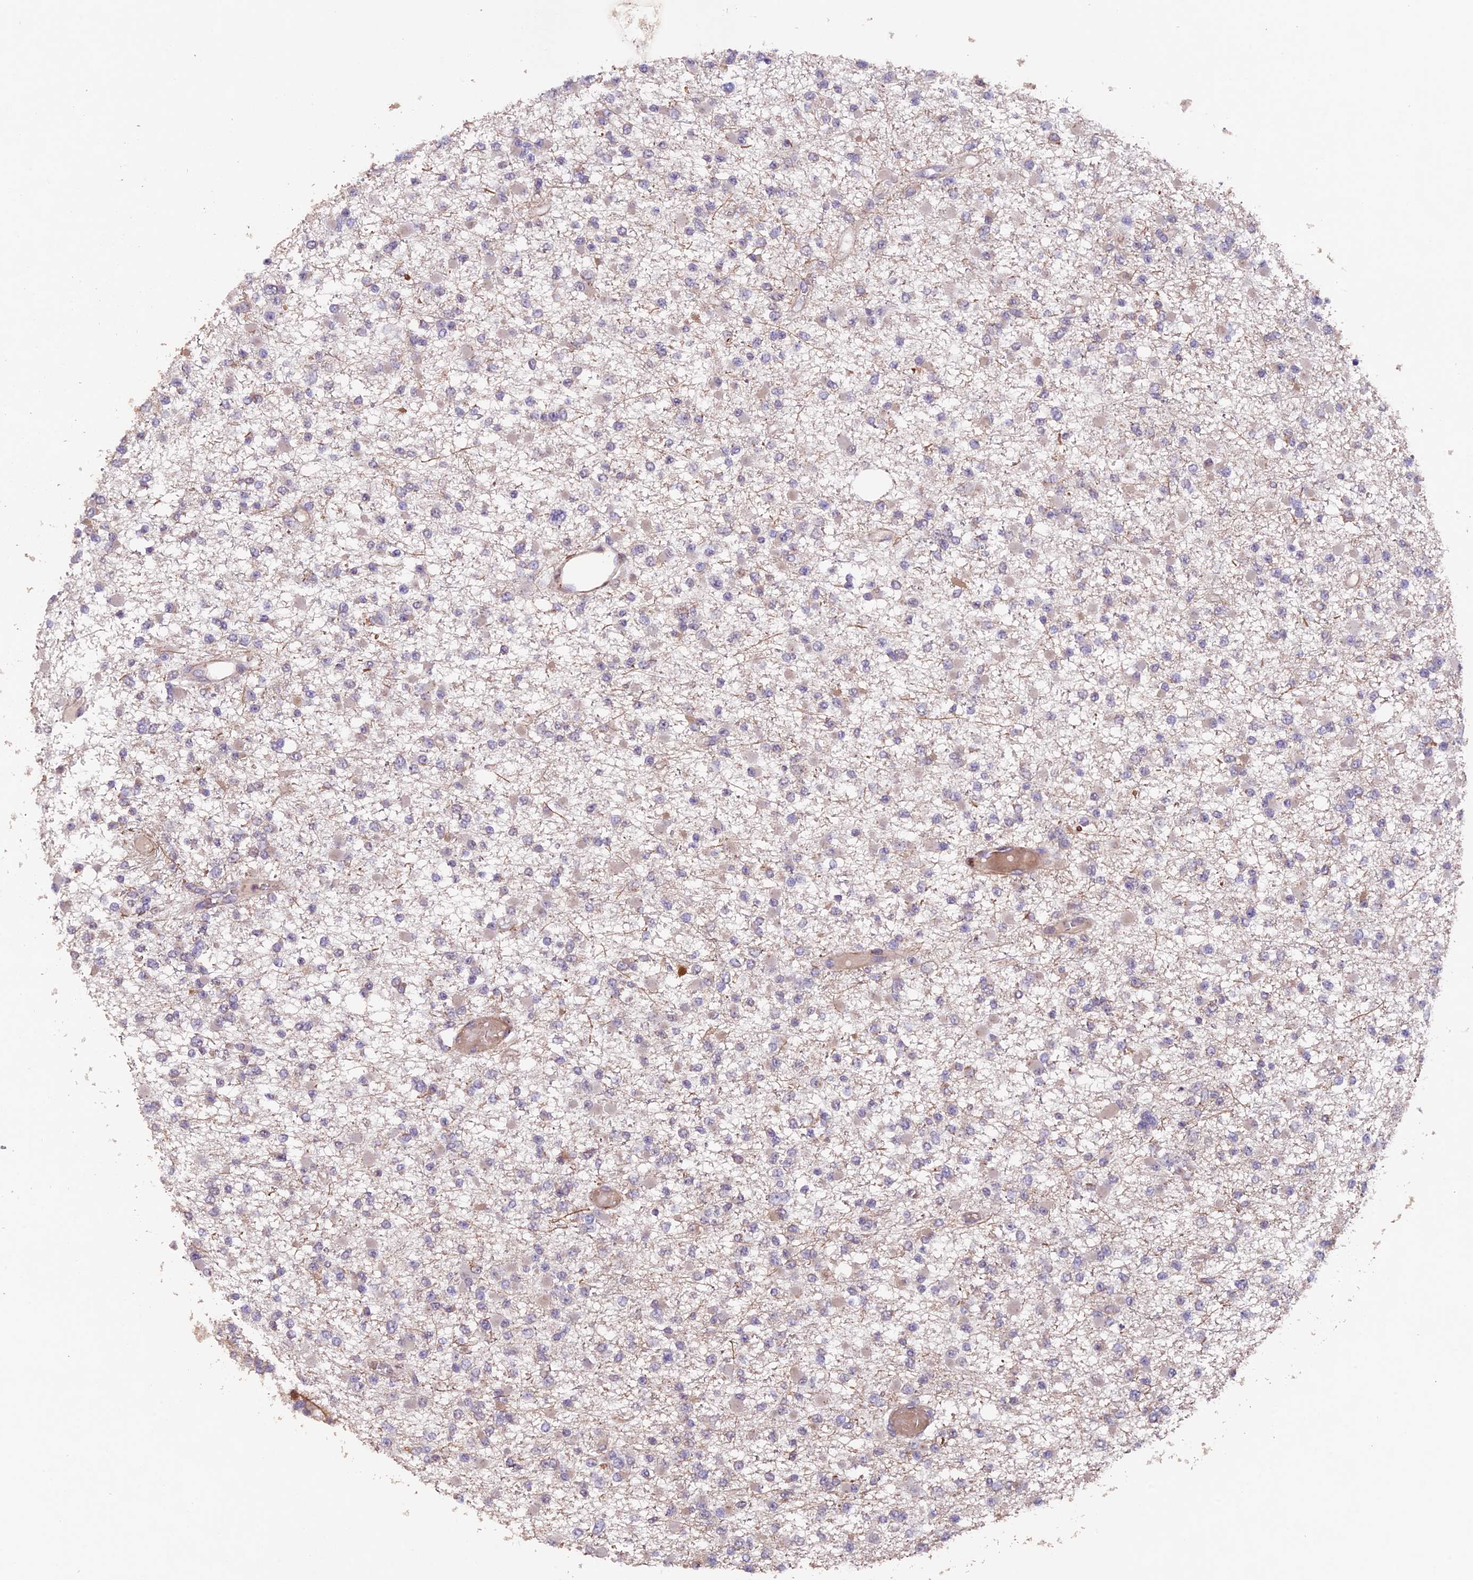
{"staining": {"intensity": "negative", "quantity": "none", "location": "none"}, "tissue": "glioma", "cell_type": "Tumor cells", "image_type": "cancer", "snomed": [{"axis": "morphology", "description": "Glioma, malignant, Low grade"}, {"axis": "topography", "description": "Brain"}], "caption": "There is no significant staining in tumor cells of glioma. Brightfield microscopy of immunohistochemistry (IHC) stained with DAB (3,3'-diaminobenzidine) (brown) and hematoxylin (blue), captured at high magnification.", "gene": "GNB5", "patient": {"sex": "female", "age": 22}}